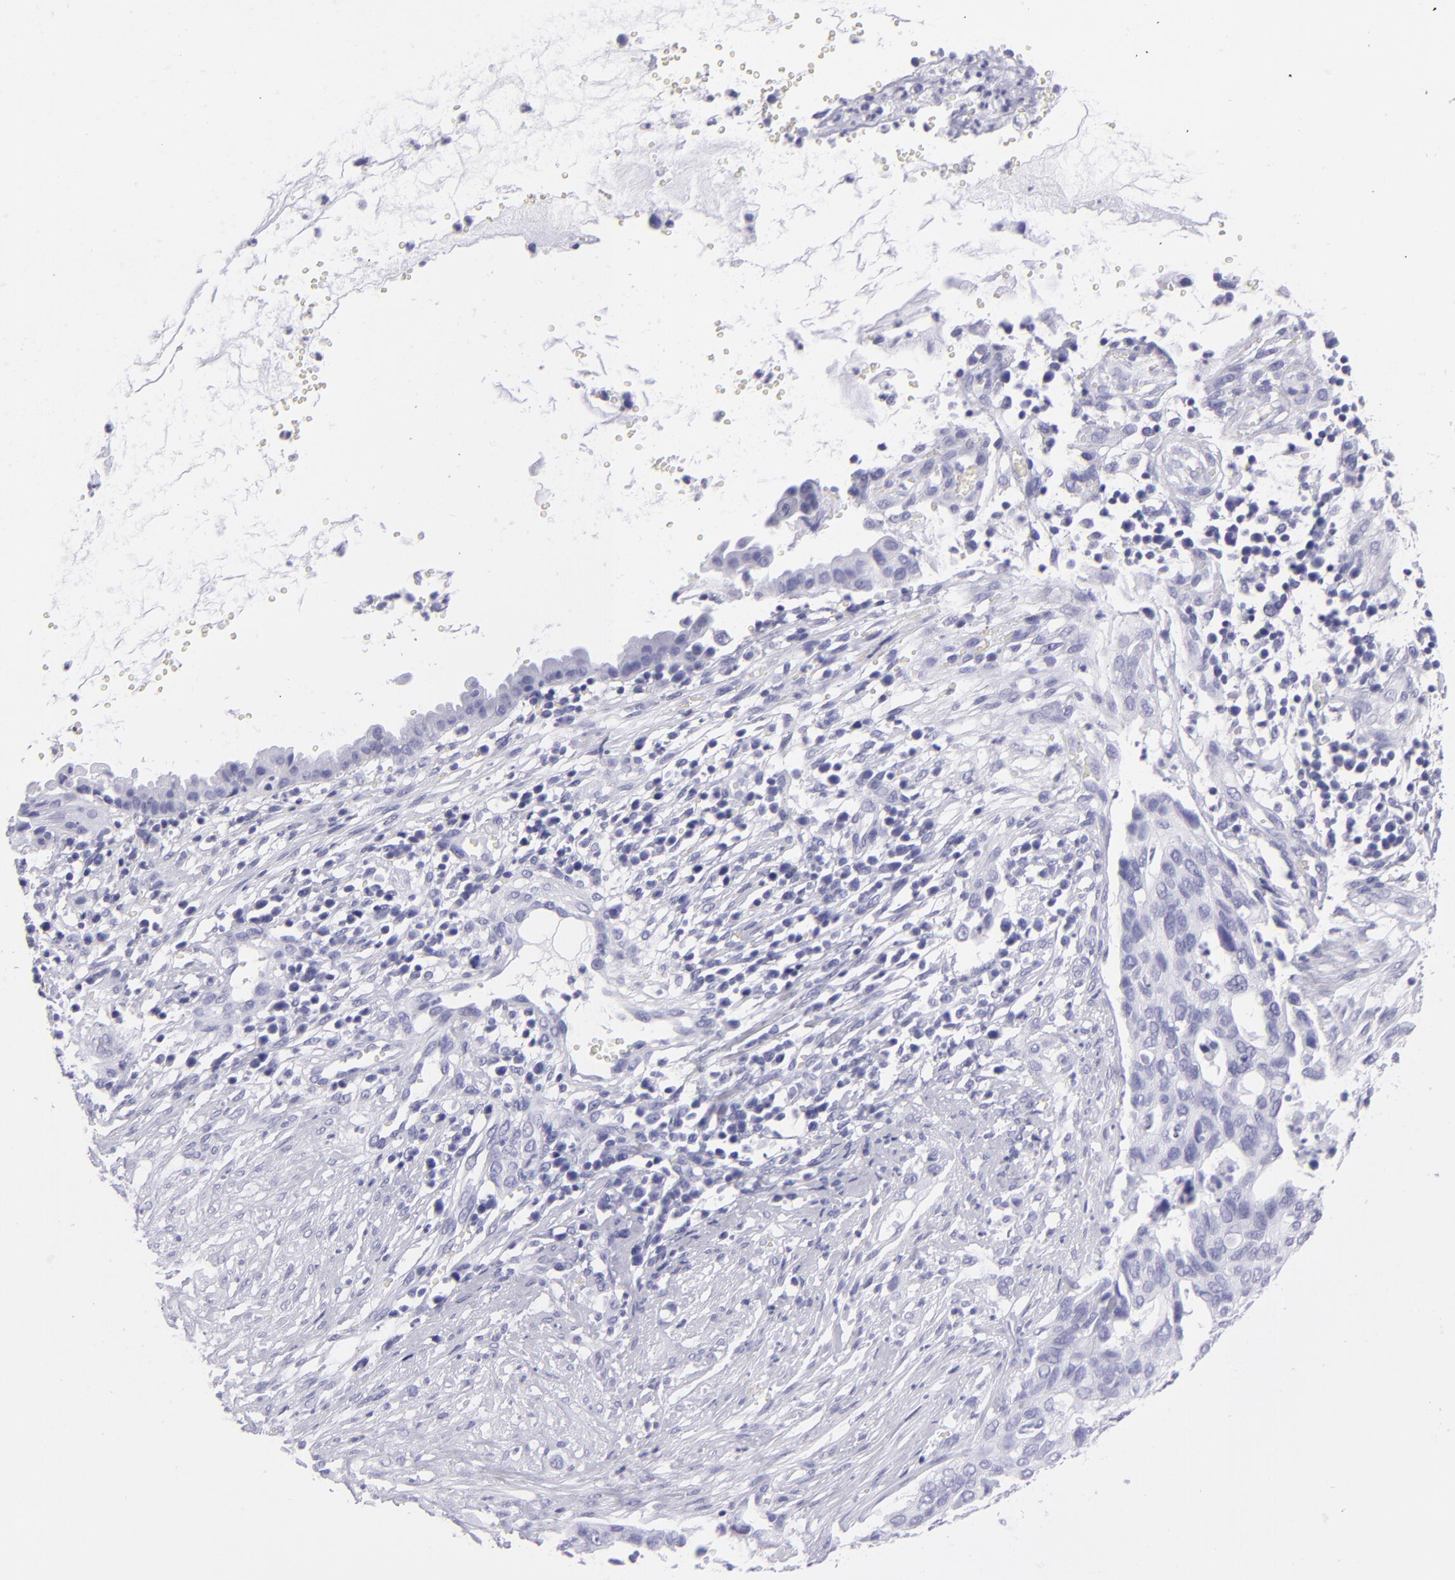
{"staining": {"intensity": "negative", "quantity": "none", "location": "none"}, "tissue": "cervical cancer", "cell_type": "Tumor cells", "image_type": "cancer", "snomed": [{"axis": "morphology", "description": "Normal tissue, NOS"}, {"axis": "morphology", "description": "Squamous cell carcinoma, NOS"}, {"axis": "topography", "description": "Cervix"}], "caption": "A histopathology image of cervical cancer (squamous cell carcinoma) stained for a protein displays no brown staining in tumor cells.", "gene": "PVALB", "patient": {"sex": "female", "age": 45}}